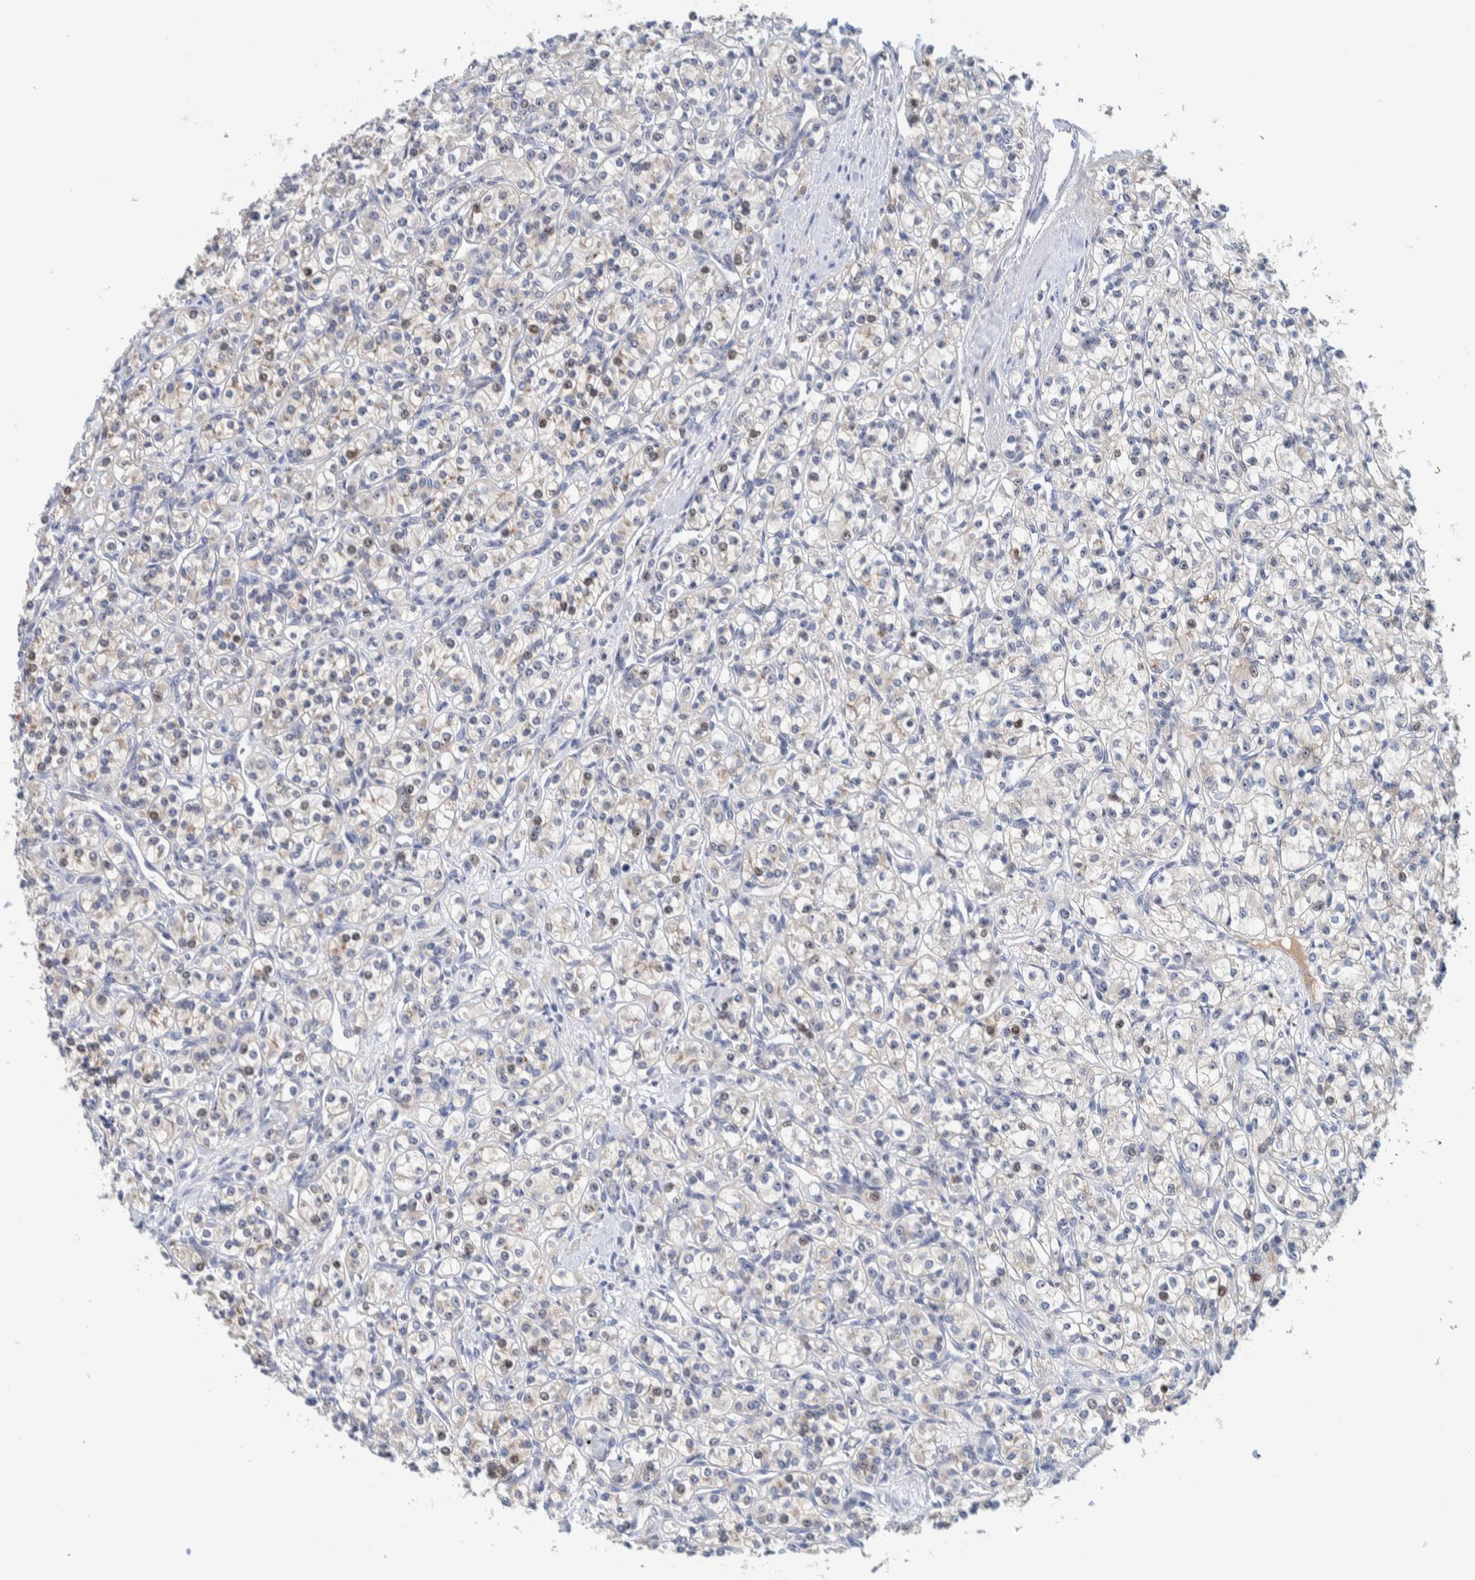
{"staining": {"intensity": "weak", "quantity": "25%-75%", "location": "nuclear"}, "tissue": "renal cancer", "cell_type": "Tumor cells", "image_type": "cancer", "snomed": [{"axis": "morphology", "description": "Adenocarcinoma, NOS"}, {"axis": "topography", "description": "Kidney"}], "caption": "IHC photomicrograph of adenocarcinoma (renal) stained for a protein (brown), which shows low levels of weak nuclear positivity in approximately 25%-75% of tumor cells.", "gene": "NOL11", "patient": {"sex": "male", "age": 77}}